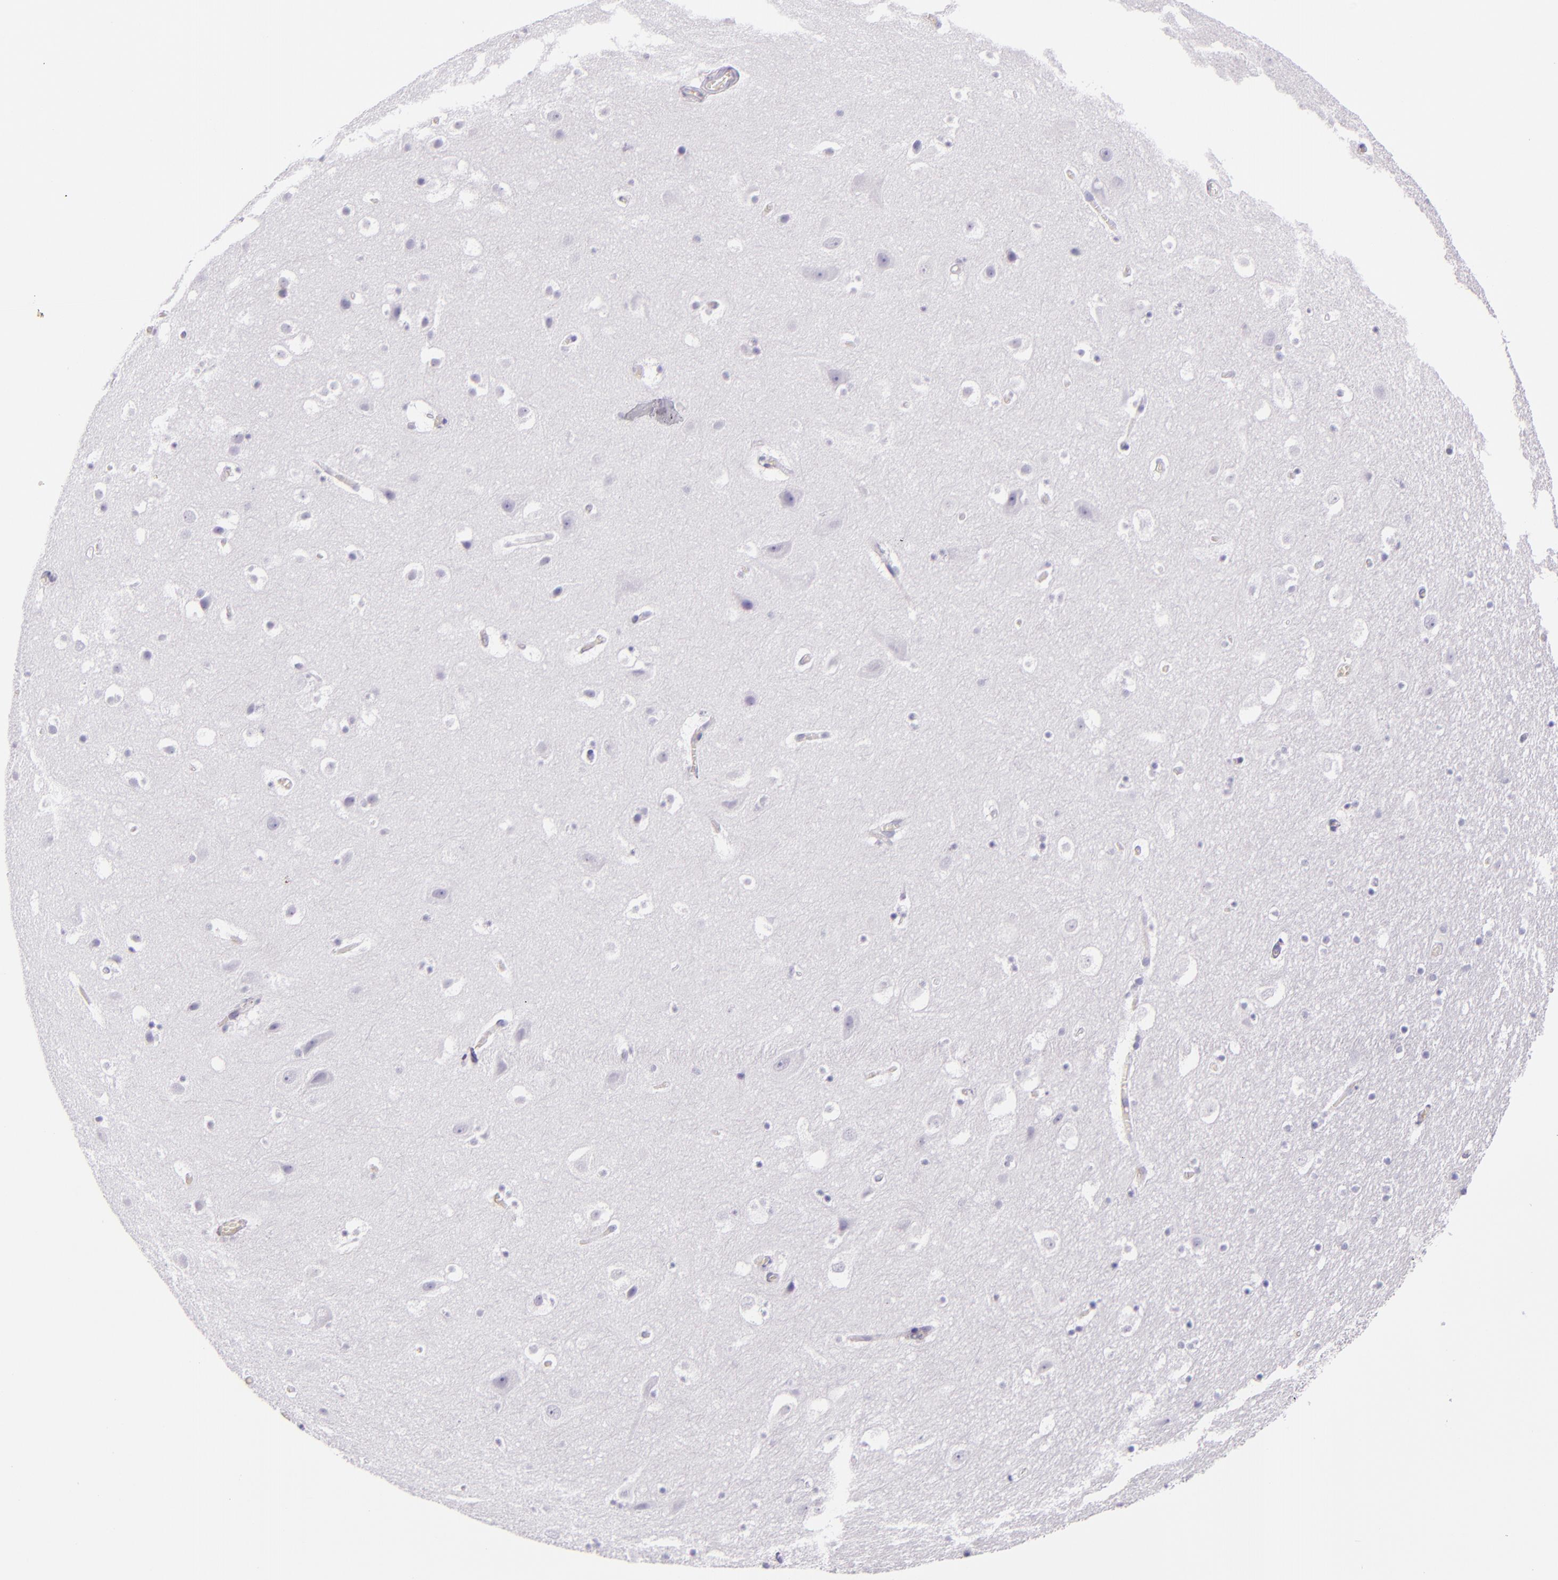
{"staining": {"intensity": "negative", "quantity": "none", "location": "none"}, "tissue": "hippocampus", "cell_type": "Glial cells", "image_type": "normal", "snomed": [{"axis": "morphology", "description": "Normal tissue, NOS"}, {"axis": "topography", "description": "Hippocampus"}], "caption": "Immunohistochemistry (IHC) histopathology image of normal human hippocampus stained for a protein (brown), which exhibits no positivity in glial cells.", "gene": "ICAM1", "patient": {"sex": "male", "age": 45}}